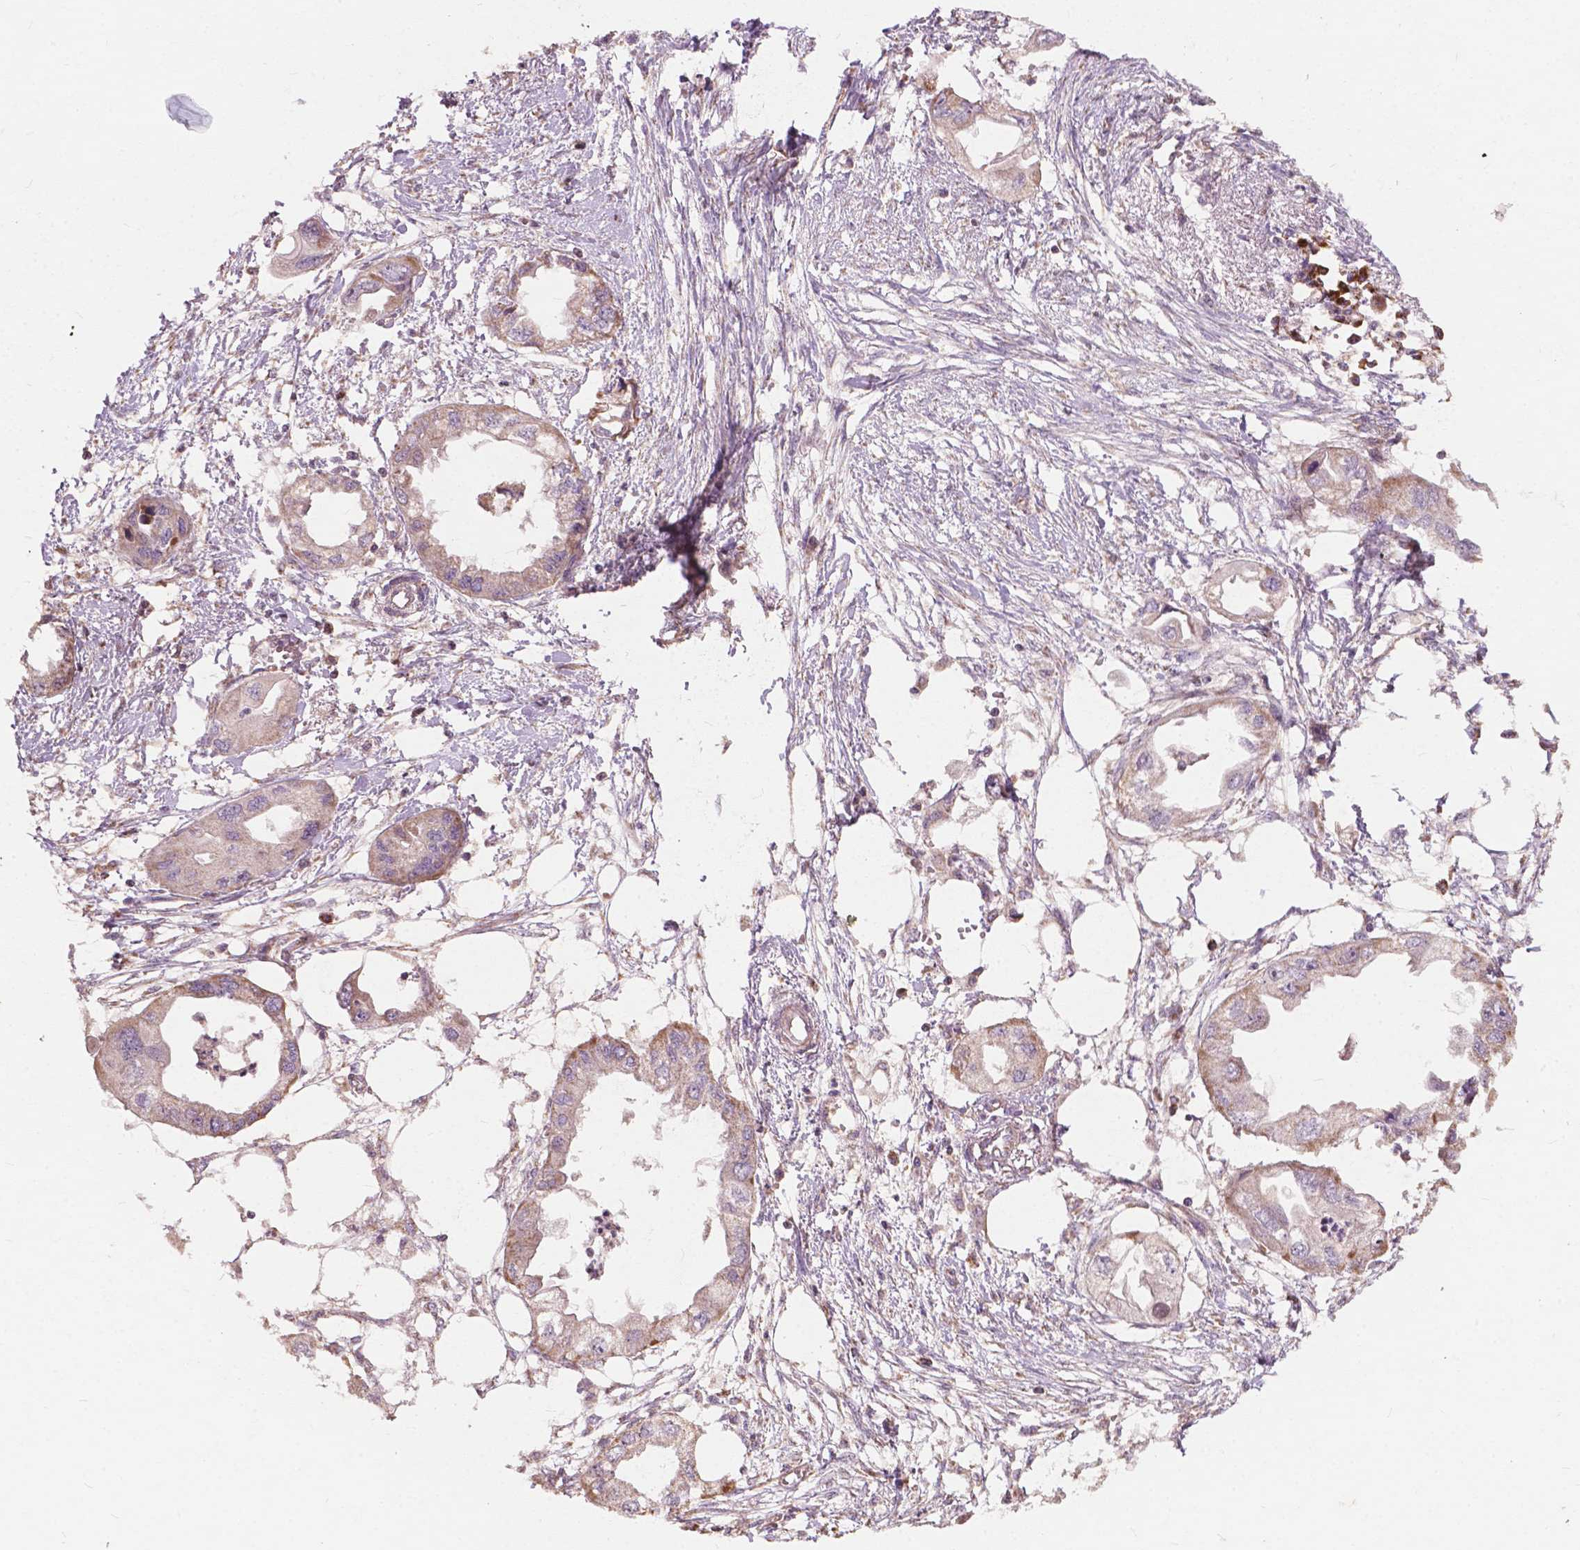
{"staining": {"intensity": "moderate", "quantity": ">75%", "location": "cytoplasmic/membranous"}, "tissue": "endometrial cancer", "cell_type": "Tumor cells", "image_type": "cancer", "snomed": [{"axis": "morphology", "description": "Adenocarcinoma, NOS"}, {"axis": "morphology", "description": "Adenocarcinoma, metastatic, NOS"}, {"axis": "topography", "description": "Adipose tissue"}, {"axis": "topography", "description": "Endometrium"}], "caption": "Moderate cytoplasmic/membranous protein staining is appreciated in approximately >75% of tumor cells in endometrial cancer.", "gene": "NDUFA10", "patient": {"sex": "female", "age": 67}}